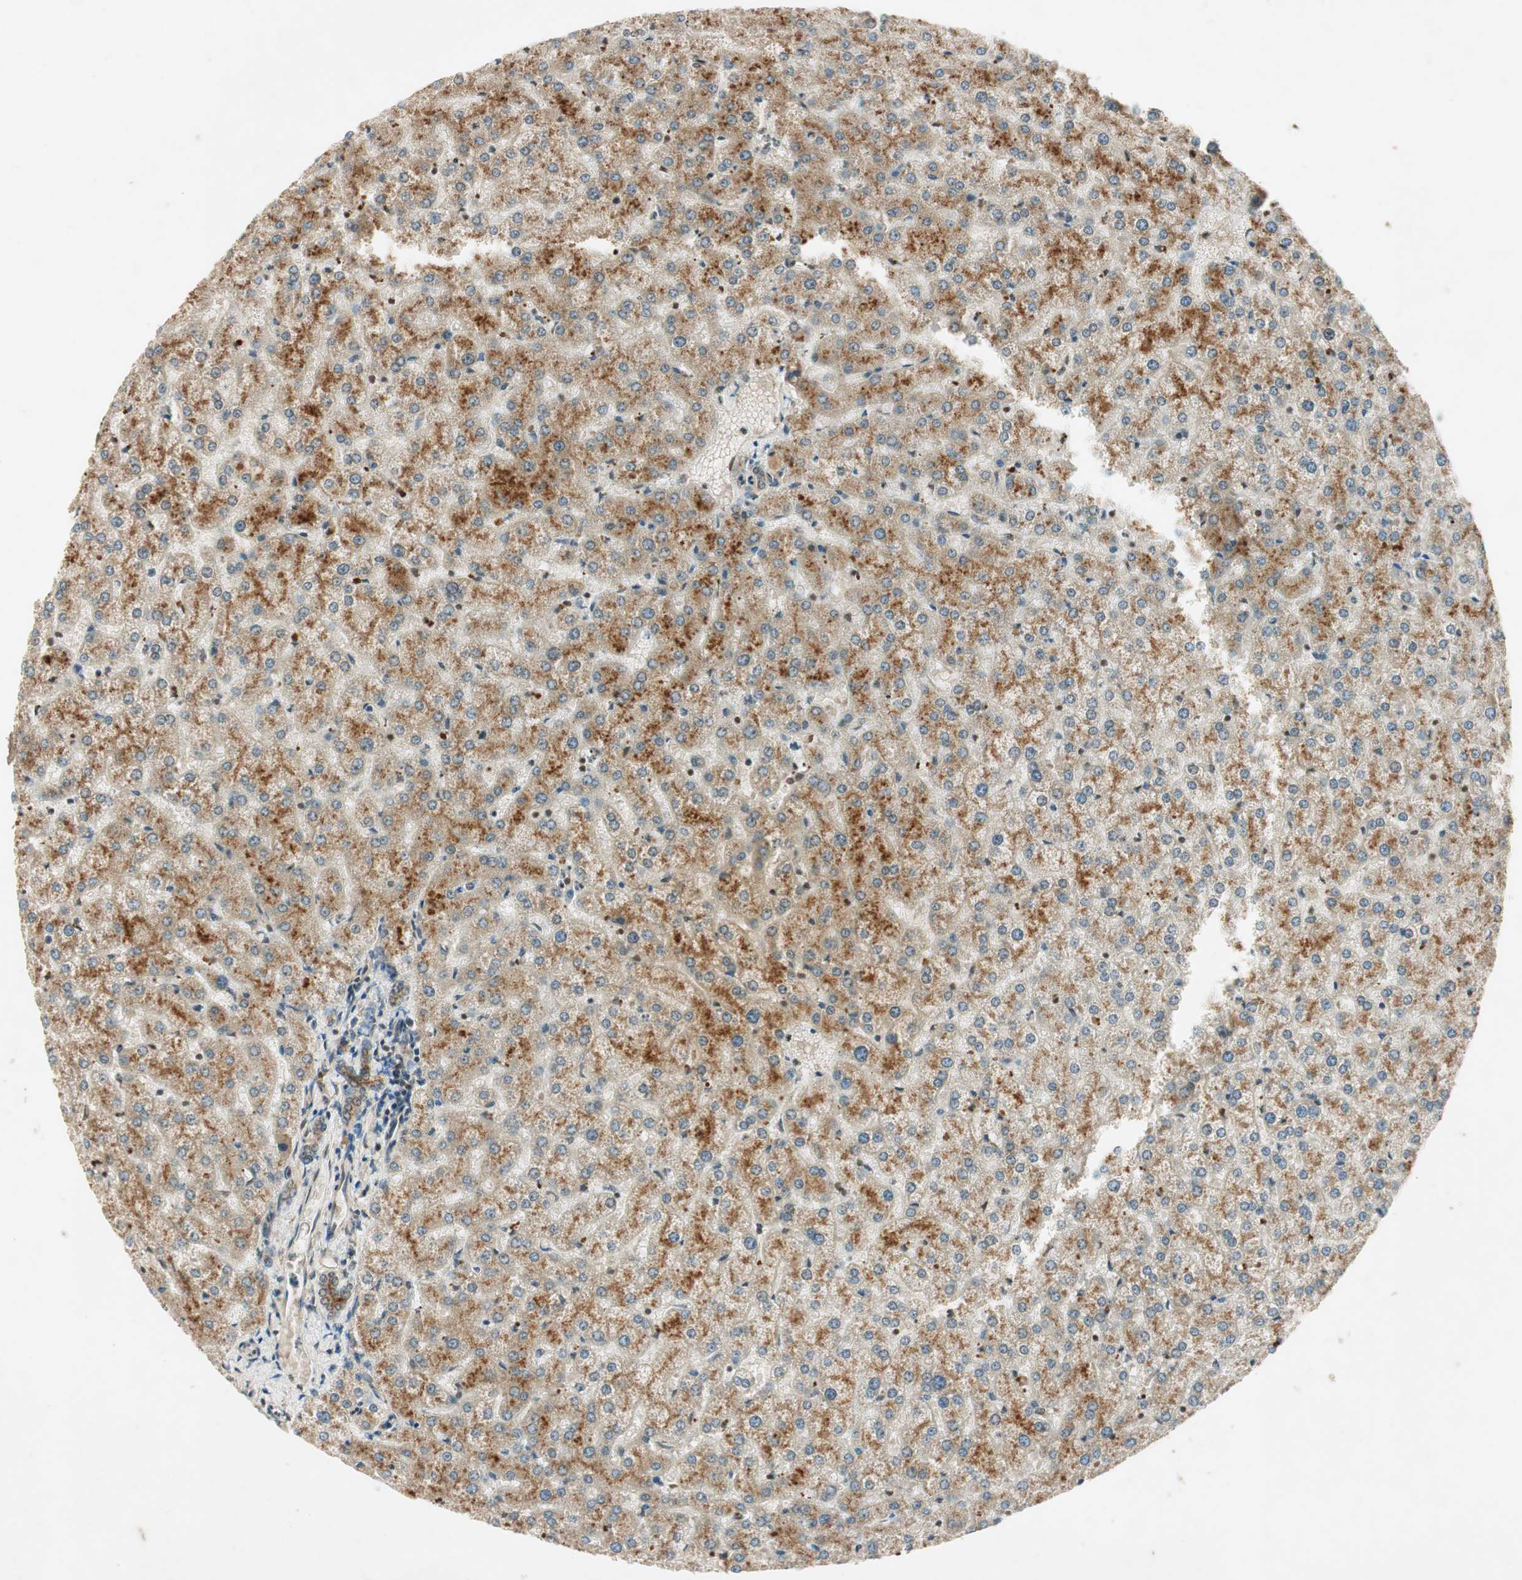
{"staining": {"intensity": "weak", "quantity": "25%-75%", "location": "cytoplasmic/membranous"}, "tissue": "liver", "cell_type": "Cholangiocytes", "image_type": "normal", "snomed": [{"axis": "morphology", "description": "Normal tissue, NOS"}, {"axis": "topography", "description": "Liver"}], "caption": "High-power microscopy captured an IHC histopathology image of unremarkable liver, revealing weak cytoplasmic/membranous positivity in about 25%-75% of cholangiocytes. (Brightfield microscopy of DAB IHC at high magnification).", "gene": "NEO1", "patient": {"sex": "female", "age": 32}}